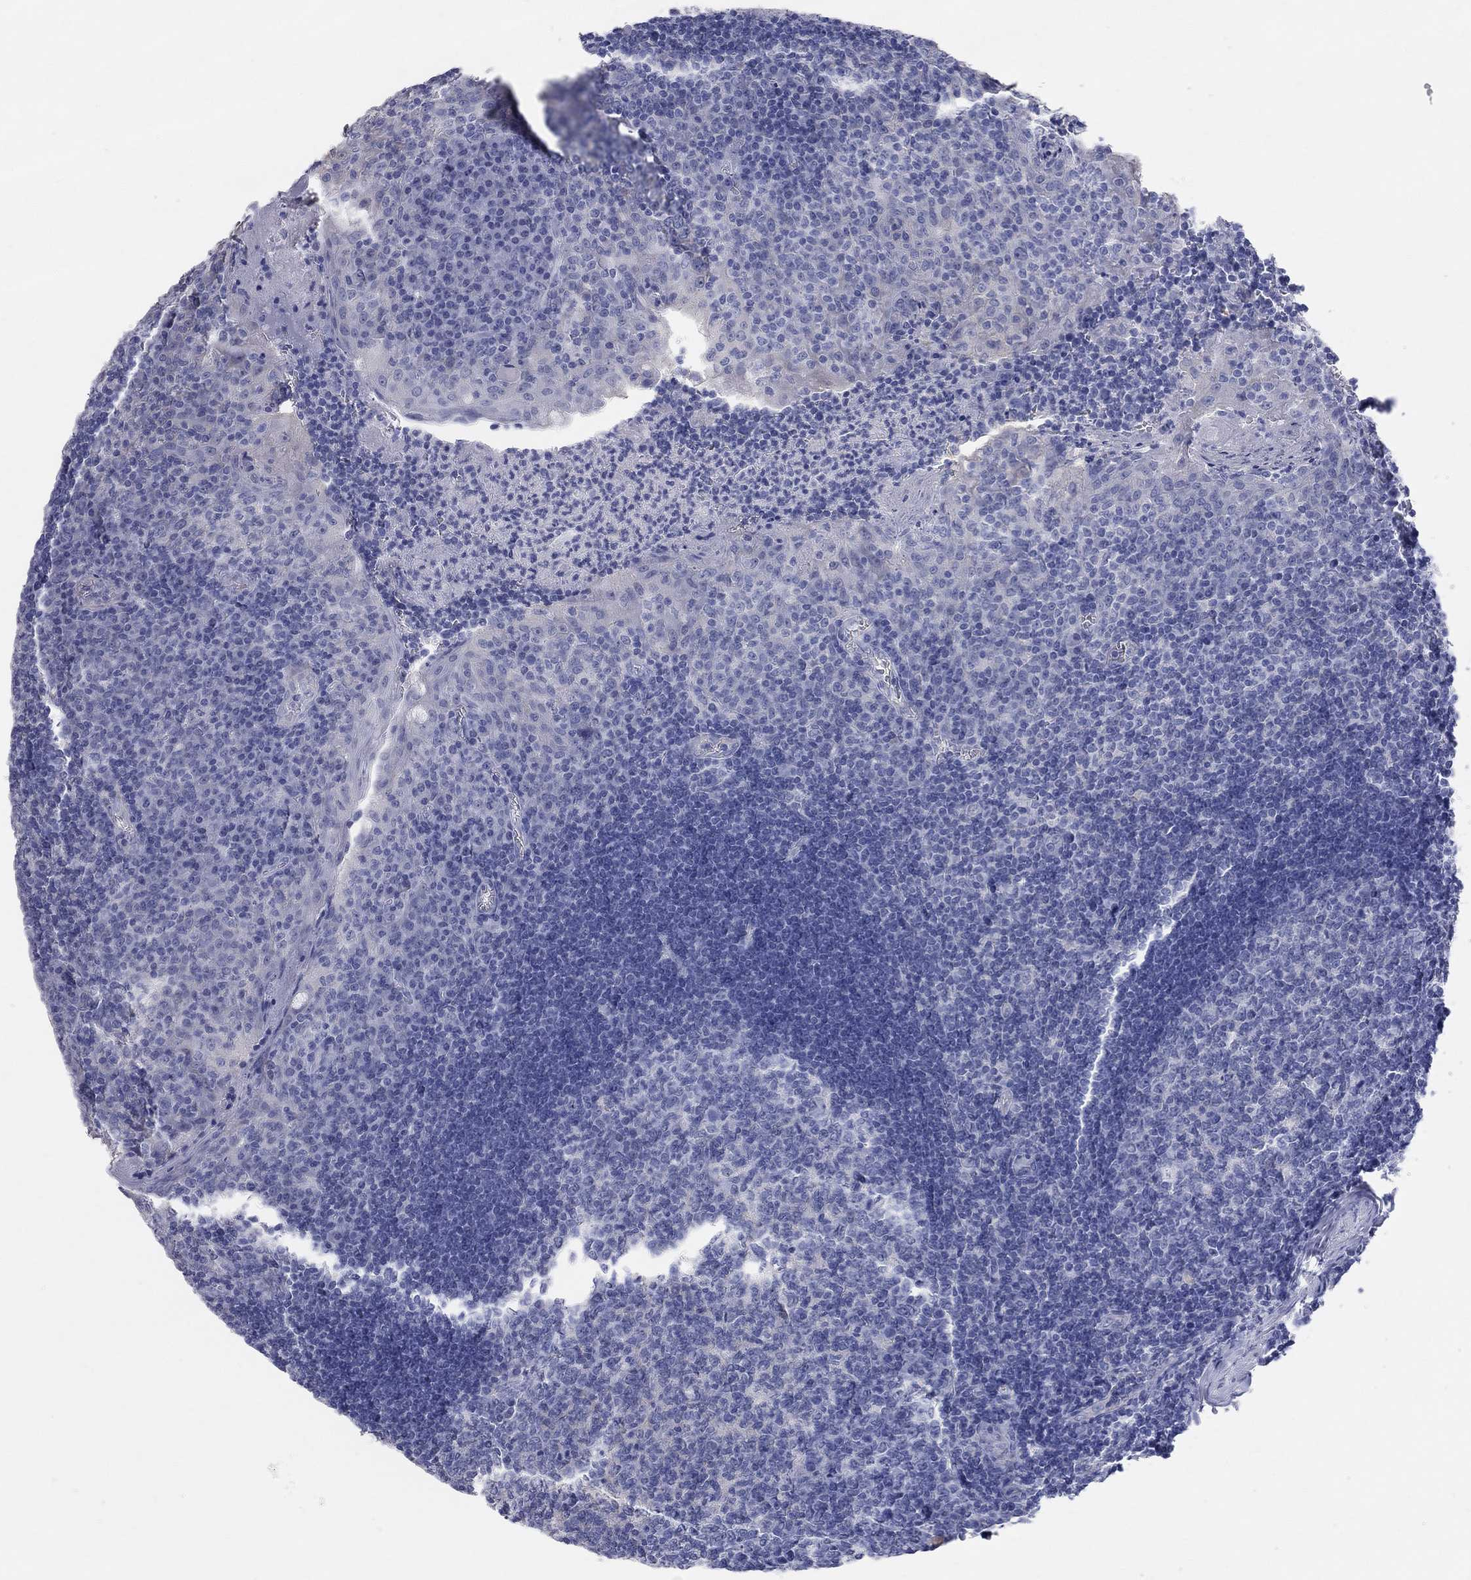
{"staining": {"intensity": "negative", "quantity": "none", "location": "none"}, "tissue": "tonsil", "cell_type": "Germinal center cells", "image_type": "normal", "snomed": [{"axis": "morphology", "description": "Normal tissue, NOS"}, {"axis": "topography", "description": "Tonsil"}], "caption": "Protein analysis of benign tonsil reveals no significant expression in germinal center cells.", "gene": "AOX1", "patient": {"sex": "female", "age": 12}}